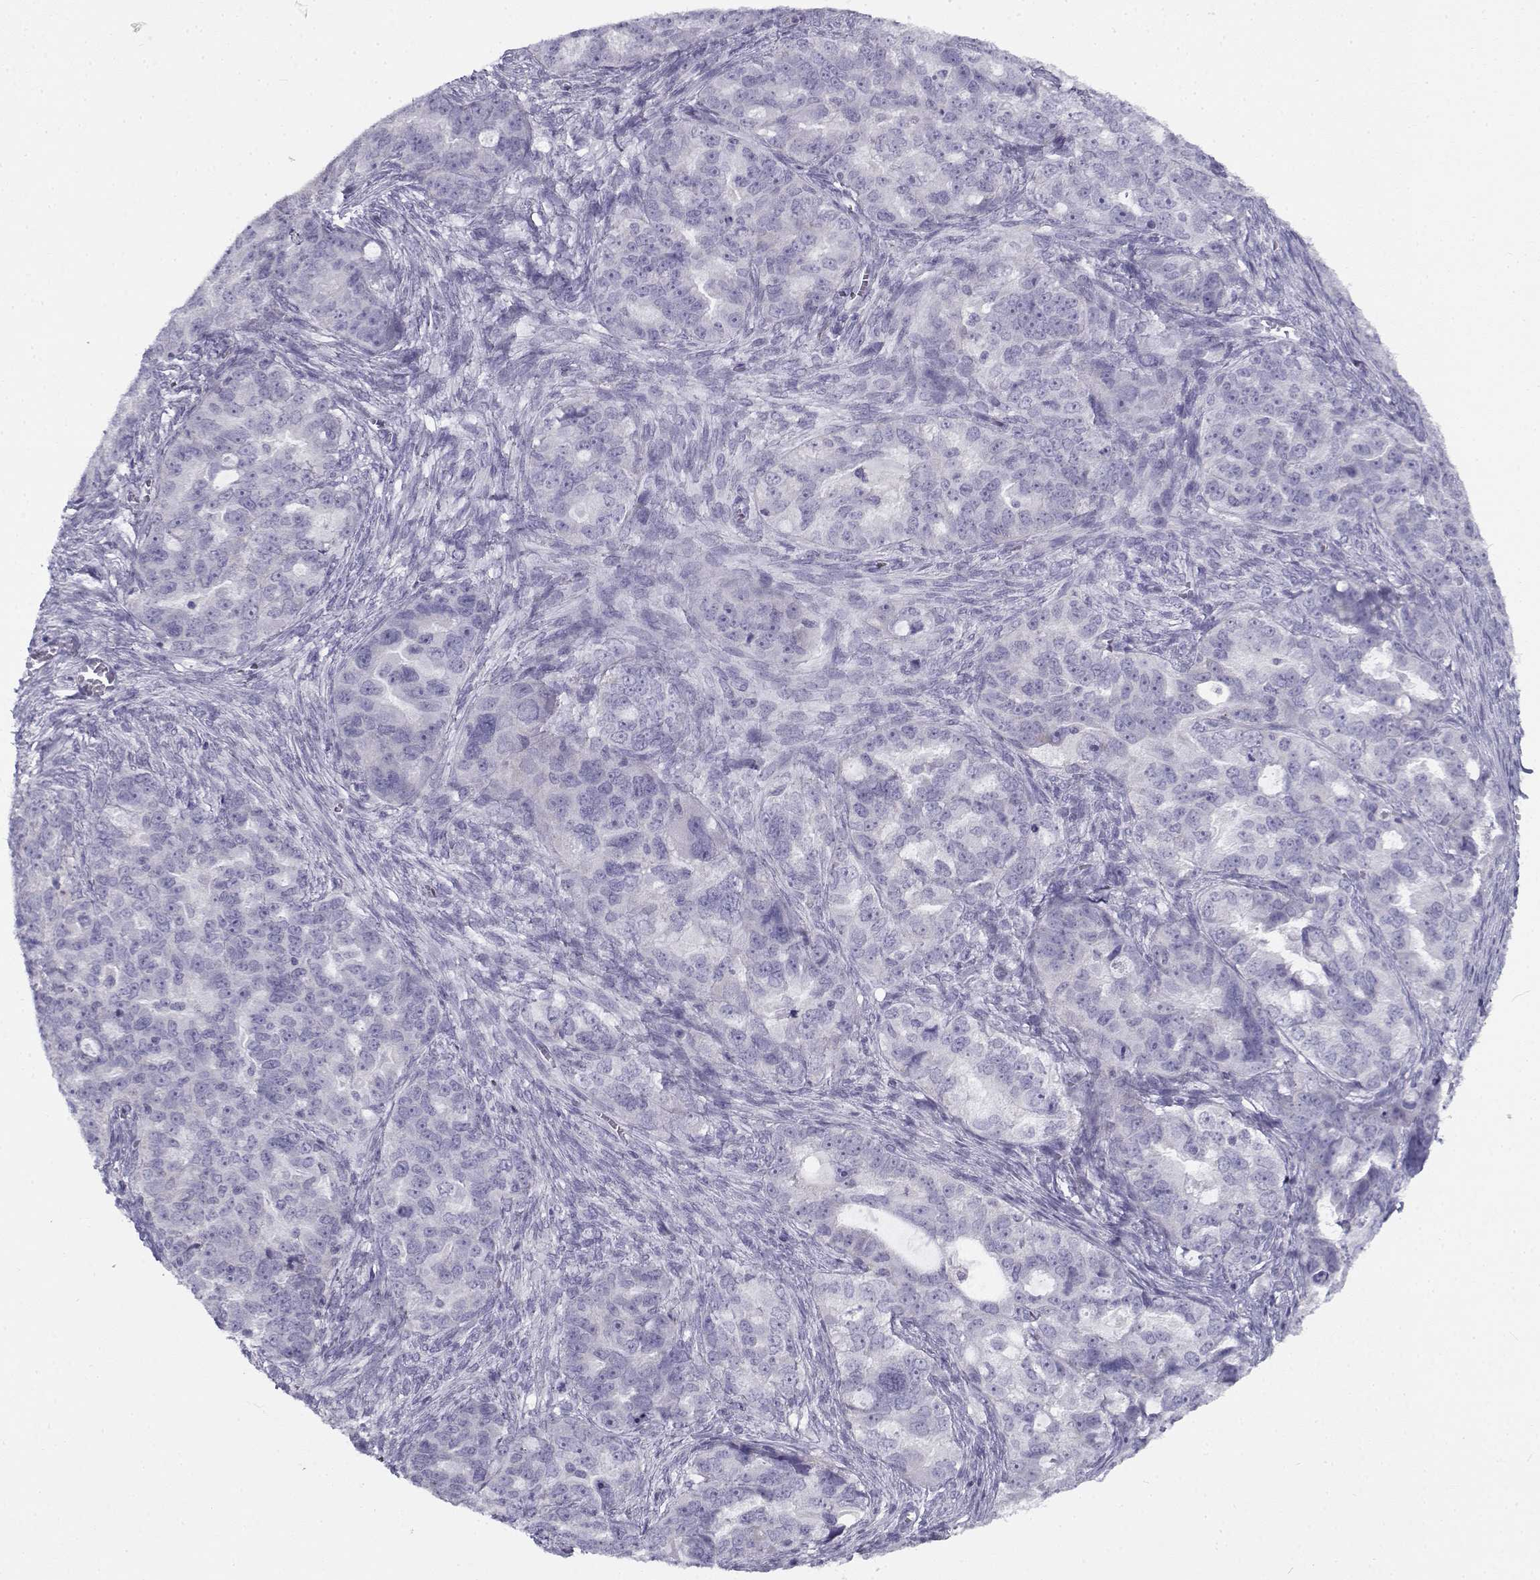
{"staining": {"intensity": "negative", "quantity": "none", "location": "none"}, "tissue": "ovarian cancer", "cell_type": "Tumor cells", "image_type": "cancer", "snomed": [{"axis": "morphology", "description": "Cystadenocarcinoma, serous, NOS"}, {"axis": "topography", "description": "Ovary"}], "caption": "Immunohistochemical staining of ovarian serous cystadenocarcinoma displays no significant positivity in tumor cells.", "gene": "FAM166A", "patient": {"sex": "female", "age": 51}}